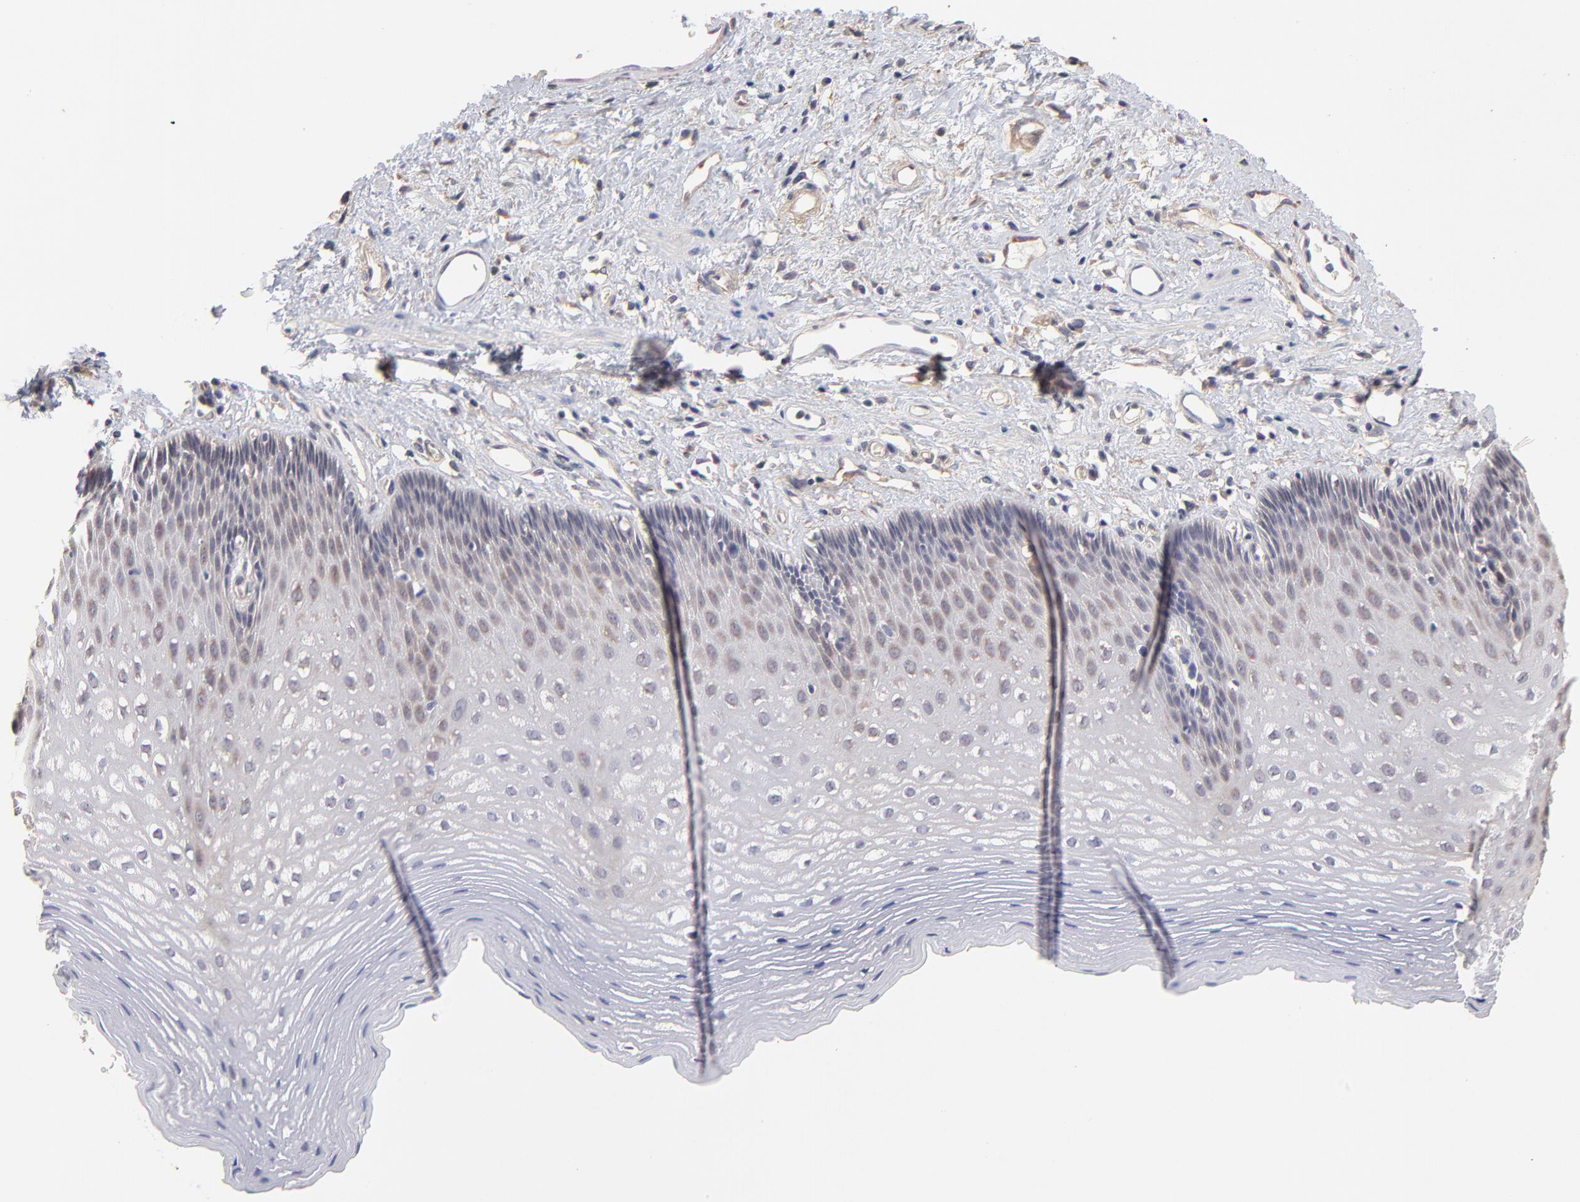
{"staining": {"intensity": "weak", "quantity": "25%-75%", "location": "cytoplasmic/membranous"}, "tissue": "esophagus", "cell_type": "Squamous epithelial cells", "image_type": "normal", "snomed": [{"axis": "morphology", "description": "Normal tissue, NOS"}, {"axis": "topography", "description": "Esophagus"}], "caption": "High-power microscopy captured an IHC micrograph of normal esophagus, revealing weak cytoplasmic/membranous expression in approximately 25%-75% of squamous epithelial cells.", "gene": "STAP2", "patient": {"sex": "female", "age": 70}}